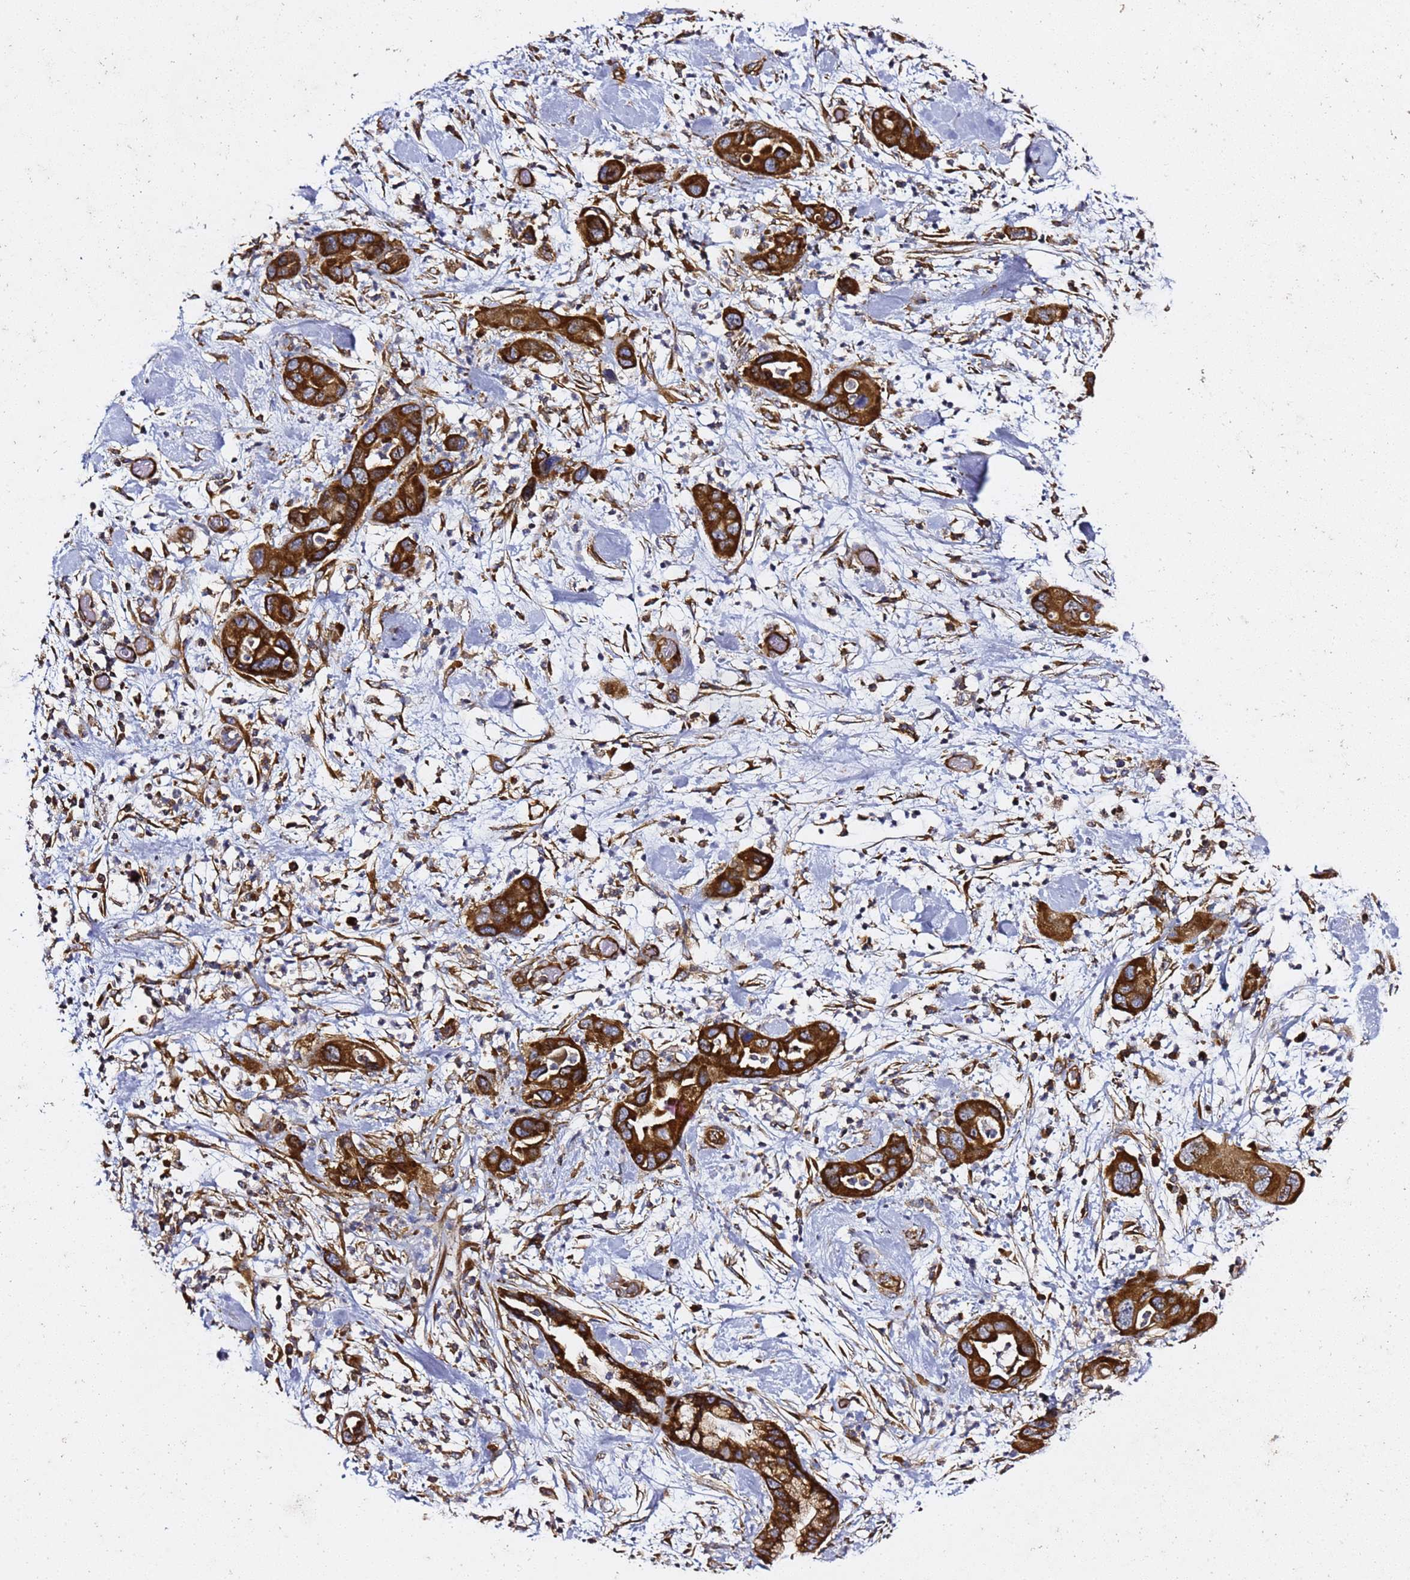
{"staining": {"intensity": "strong", "quantity": ">75%", "location": "cytoplasmic/membranous"}, "tissue": "pancreatic cancer", "cell_type": "Tumor cells", "image_type": "cancer", "snomed": [{"axis": "morphology", "description": "Adenocarcinoma, NOS"}, {"axis": "topography", "description": "Pancreas"}], "caption": "About >75% of tumor cells in adenocarcinoma (pancreatic) display strong cytoplasmic/membranous protein staining as visualized by brown immunohistochemical staining.", "gene": "TPST1", "patient": {"sex": "female", "age": 71}}